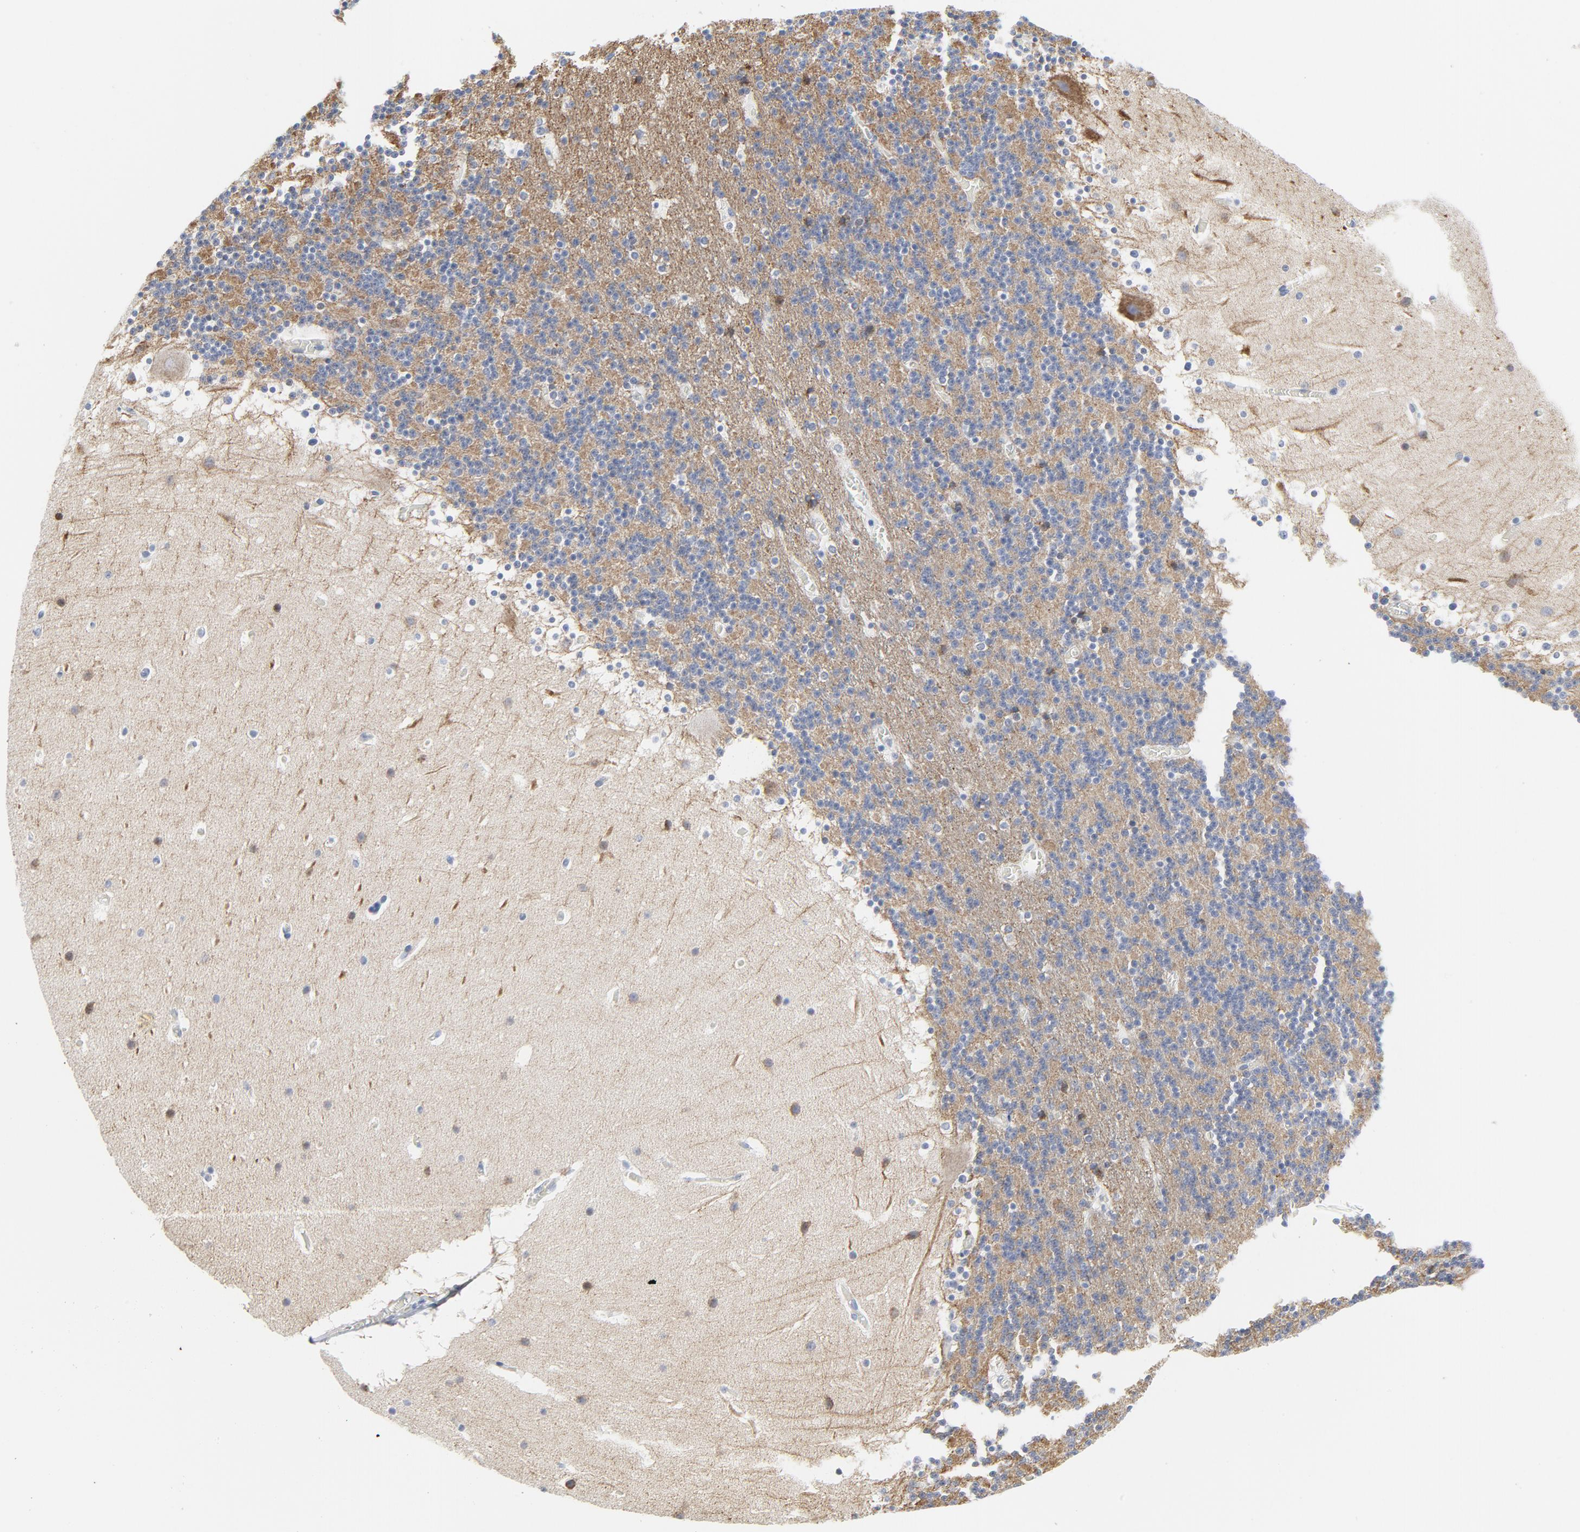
{"staining": {"intensity": "negative", "quantity": "none", "location": "none"}, "tissue": "cerebellum", "cell_type": "Cells in granular layer", "image_type": "normal", "snomed": [{"axis": "morphology", "description": "Normal tissue, NOS"}, {"axis": "topography", "description": "Cerebellum"}], "caption": "Immunohistochemical staining of benign human cerebellum demonstrates no significant staining in cells in granular layer. (Brightfield microscopy of DAB (3,3'-diaminobenzidine) immunohistochemistry (IHC) at high magnification).", "gene": "TUBB1", "patient": {"sex": "male", "age": 45}}